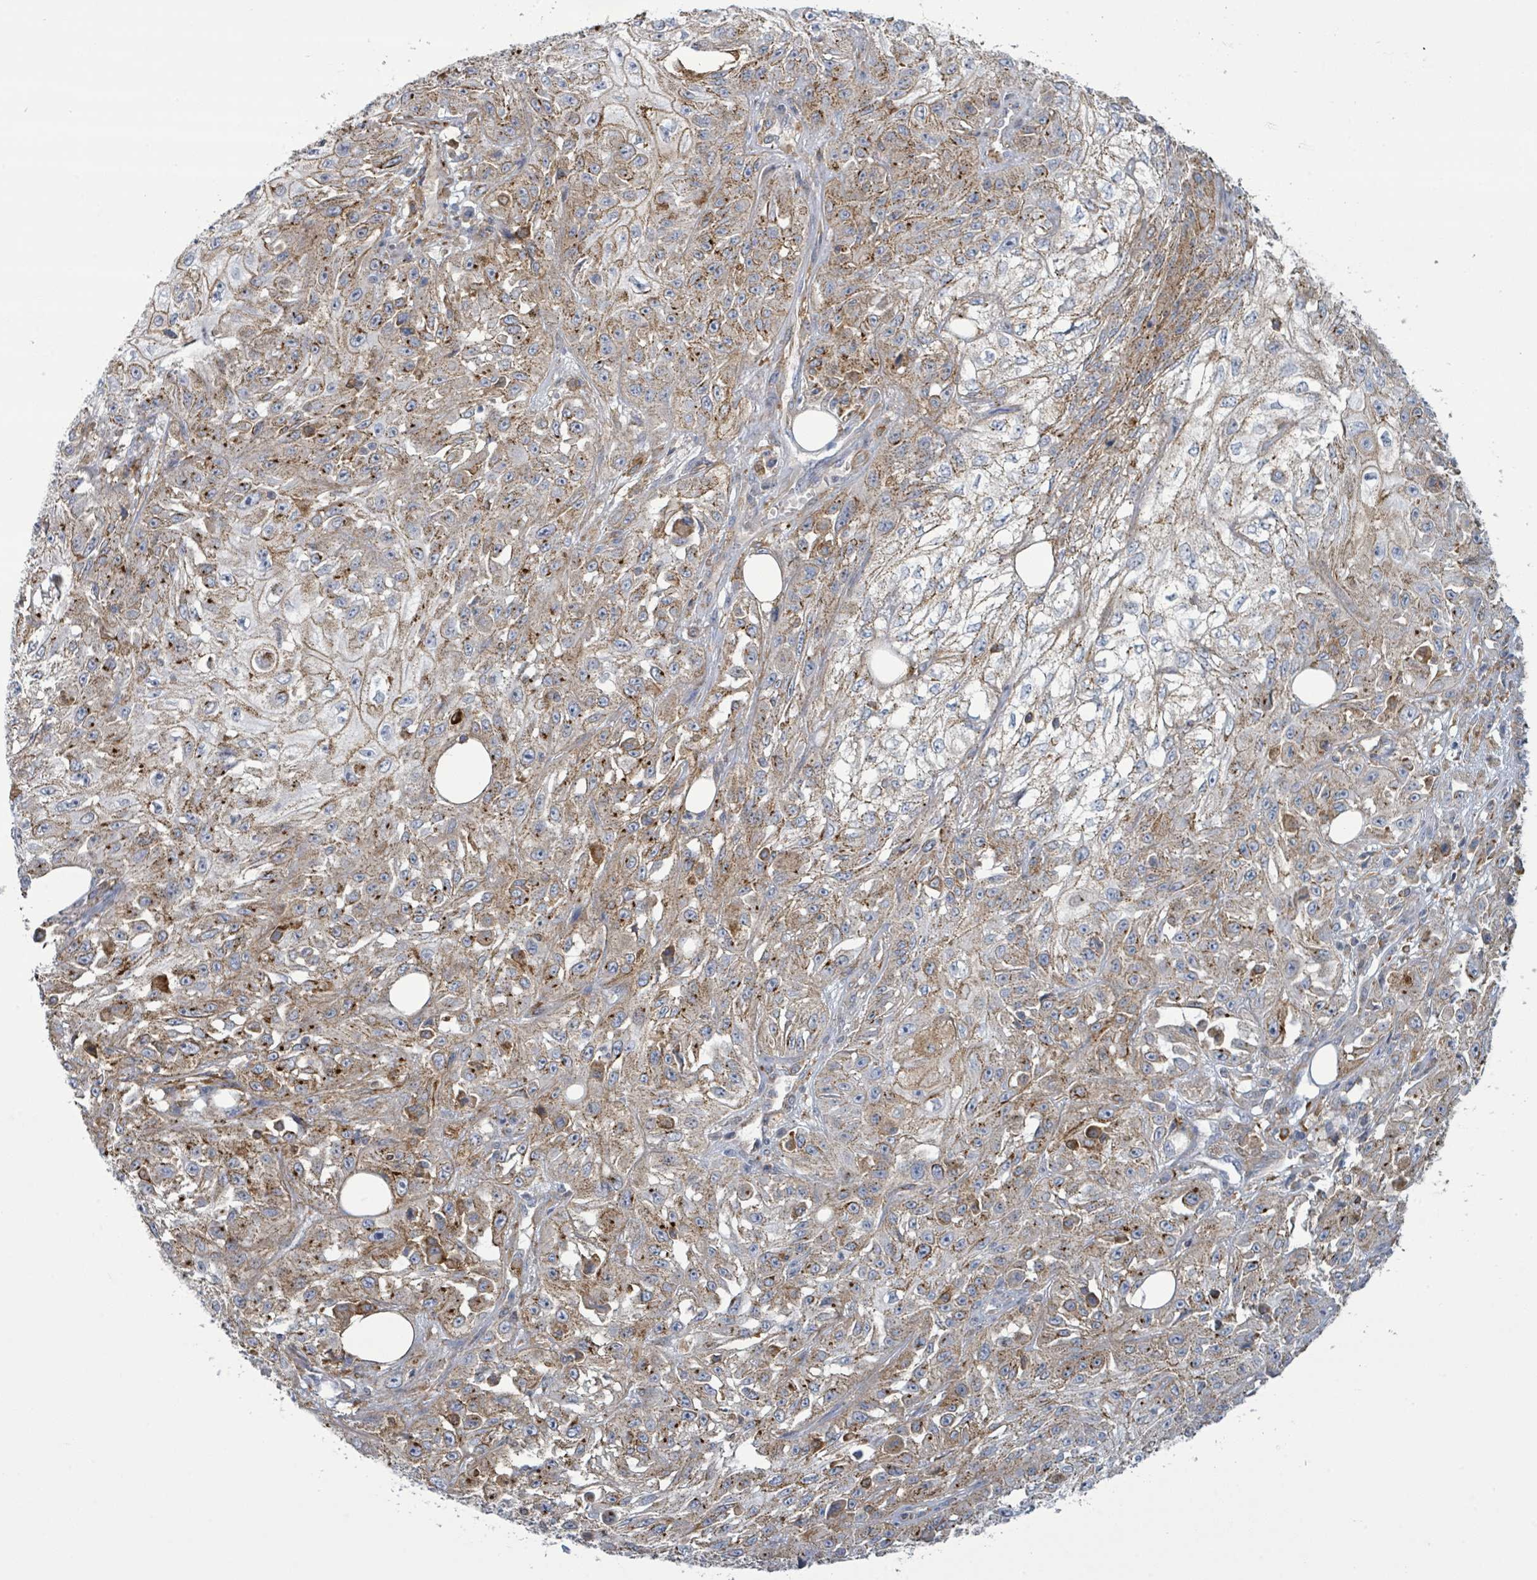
{"staining": {"intensity": "moderate", "quantity": "25%-75%", "location": "cytoplasmic/membranous"}, "tissue": "skin cancer", "cell_type": "Tumor cells", "image_type": "cancer", "snomed": [{"axis": "morphology", "description": "Squamous cell carcinoma, NOS"}, {"axis": "morphology", "description": "Squamous cell carcinoma, metastatic, NOS"}, {"axis": "topography", "description": "Skin"}, {"axis": "topography", "description": "Lymph node"}], "caption": "The image reveals staining of skin cancer, revealing moderate cytoplasmic/membranous protein staining (brown color) within tumor cells.", "gene": "EGFL7", "patient": {"sex": "male", "age": 75}}